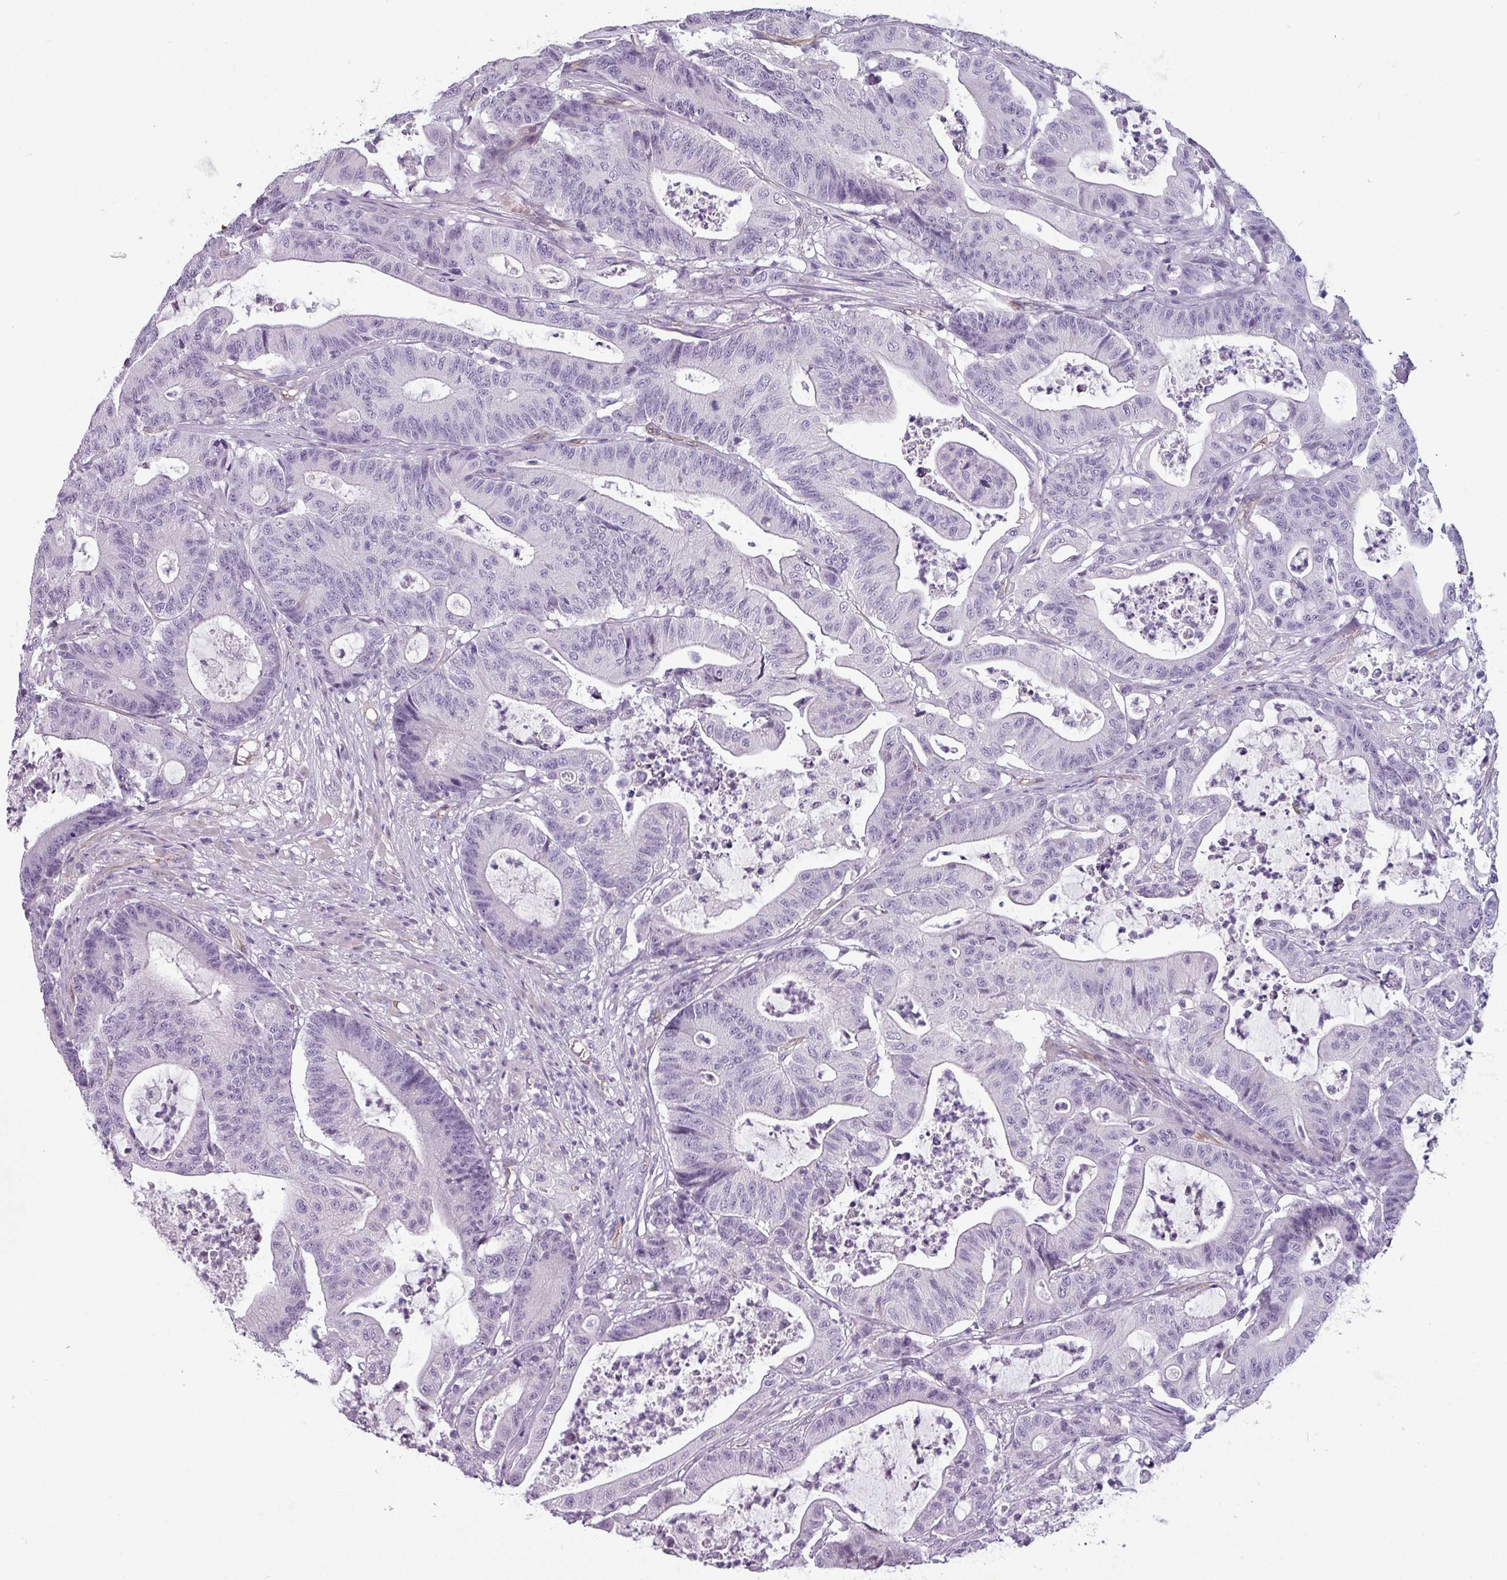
{"staining": {"intensity": "negative", "quantity": "none", "location": "none"}, "tissue": "colorectal cancer", "cell_type": "Tumor cells", "image_type": "cancer", "snomed": [{"axis": "morphology", "description": "Adenocarcinoma, NOS"}, {"axis": "topography", "description": "Colon"}], "caption": "Tumor cells are negative for brown protein staining in colorectal cancer (adenocarcinoma).", "gene": "AREL1", "patient": {"sex": "female", "age": 84}}